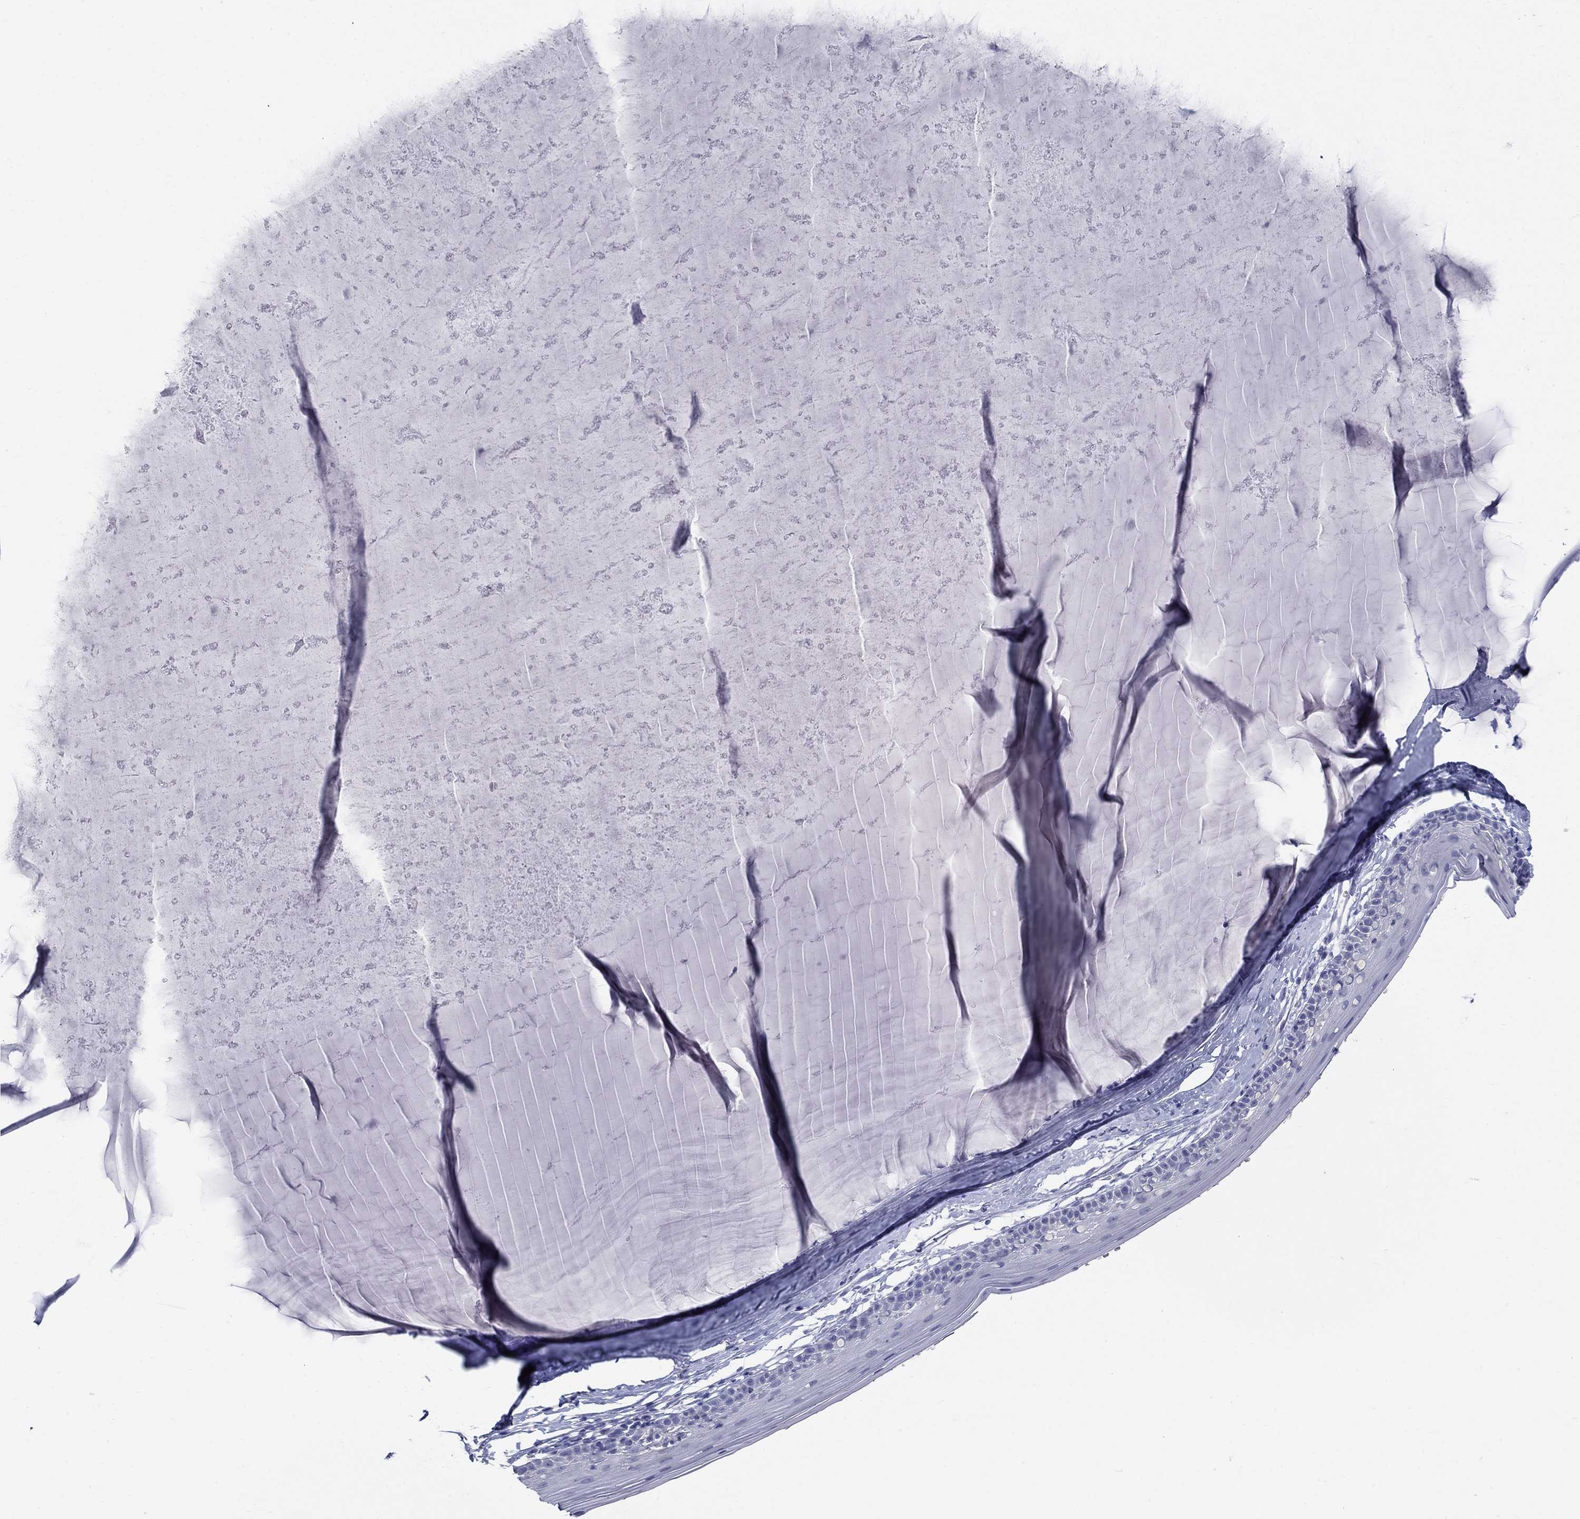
{"staining": {"intensity": "negative", "quantity": "none", "location": "none"}, "tissue": "cervix", "cell_type": "Glandular cells", "image_type": "normal", "snomed": [{"axis": "morphology", "description": "Normal tissue, NOS"}, {"axis": "topography", "description": "Cervix"}], "caption": "Protein analysis of normal cervix demonstrates no significant staining in glandular cells. (Immunohistochemistry (ihc), brightfield microscopy, high magnification).", "gene": "PTH1R", "patient": {"sex": "female", "age": 40}}